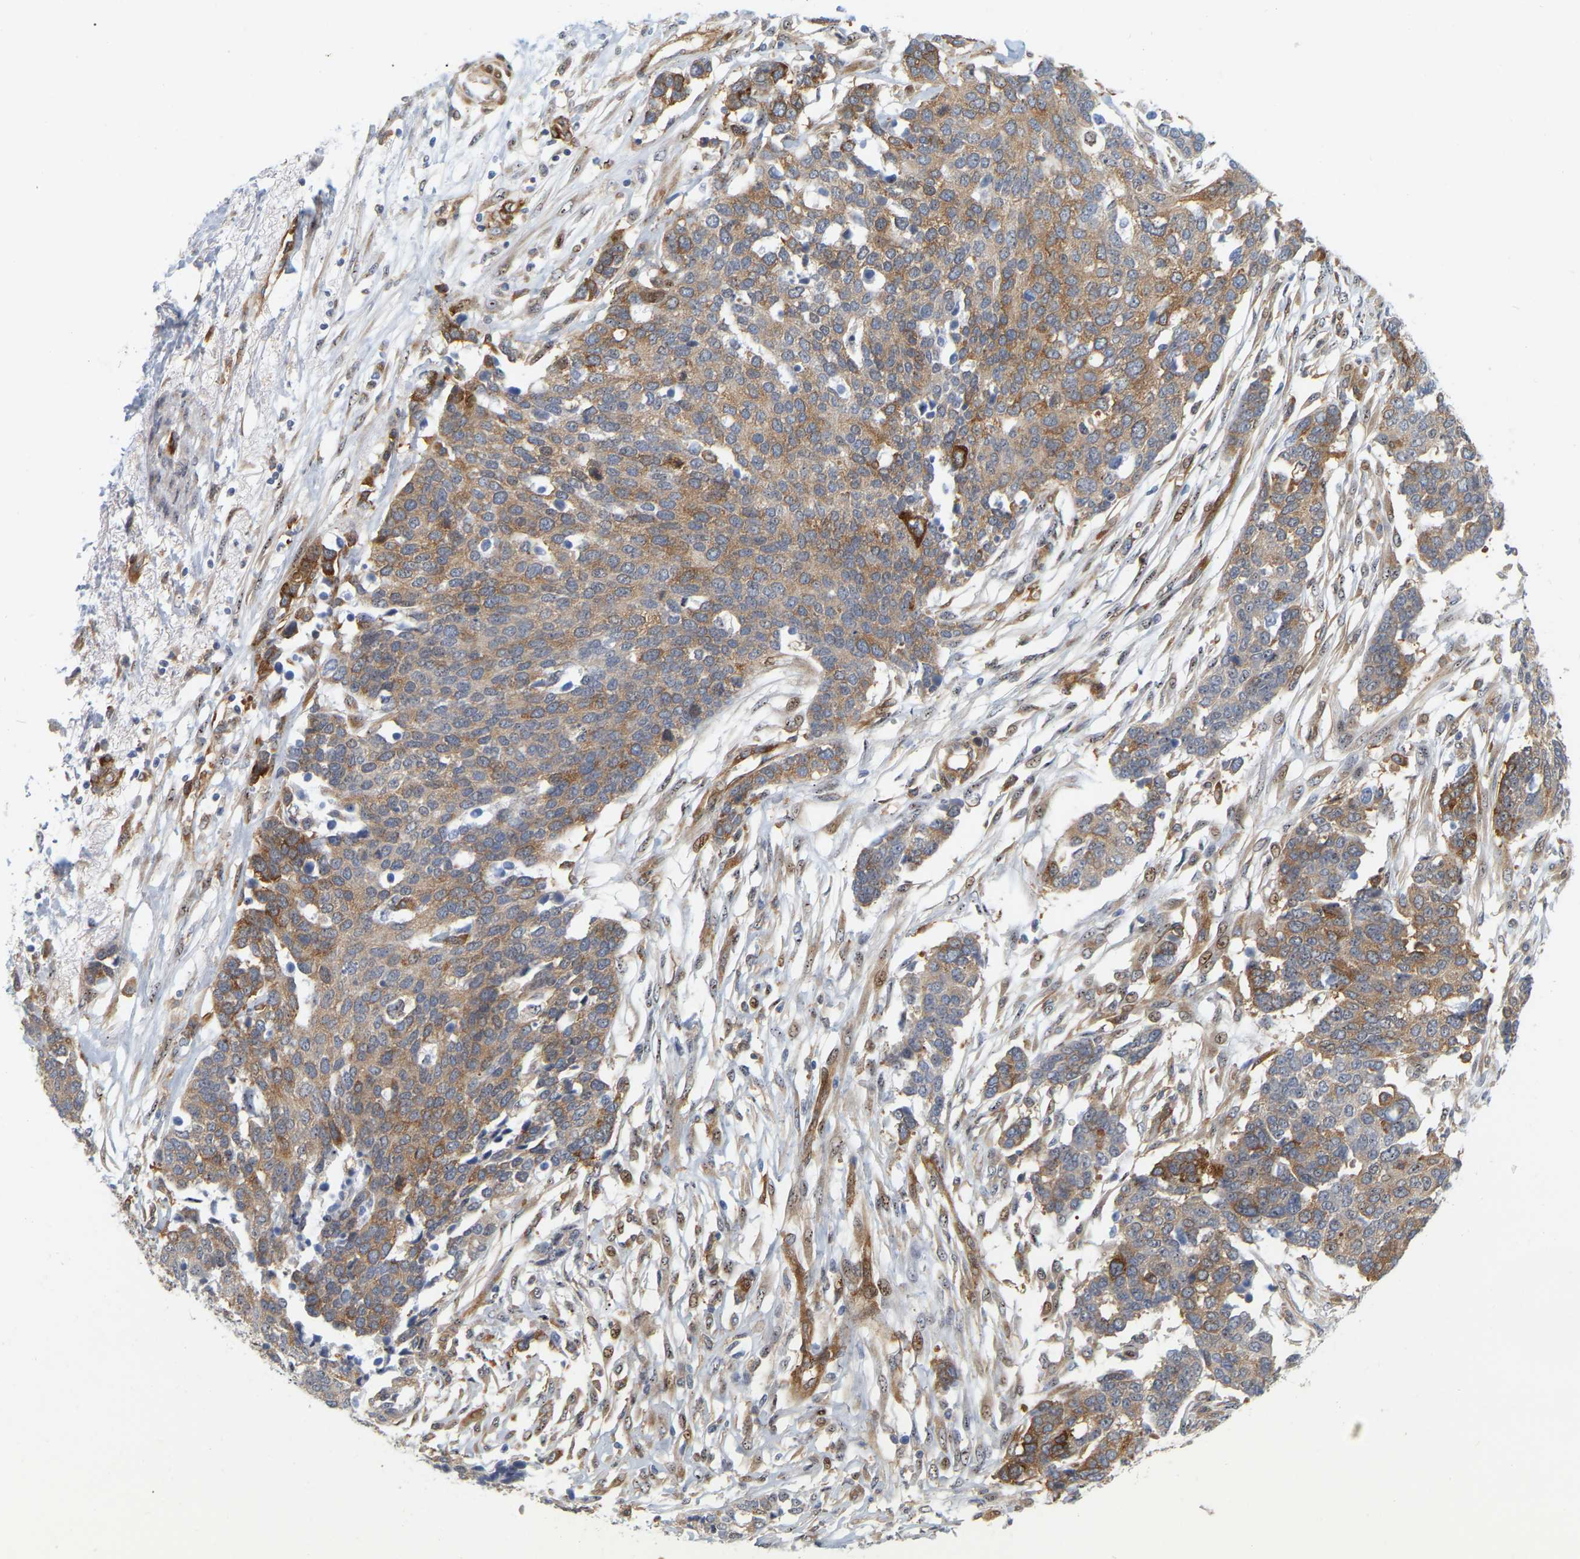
{"staining": {"intensity": "moderate", "quantity": ">75%", "location": "cytoplasmic/membranous"}, "tissue": "ovarian cancer", "cell_type": "Tumor cells", "image_type": "cancer", "snomed": [{"axis": "morphology", "description": "Cystadenocarcinoma, serous, NOS"}, {"axis": "topography", "description": "Ovary"}], "caption": "Ovarian cancer (serous cystadenocarcinoma) stained with DAB IHC shows medium levels of moderate cytoplasmic/membranous staining in about >75% of tumor cells.", "gene": "RAPH1", "patient": {"sex": "female", "age": 44}}